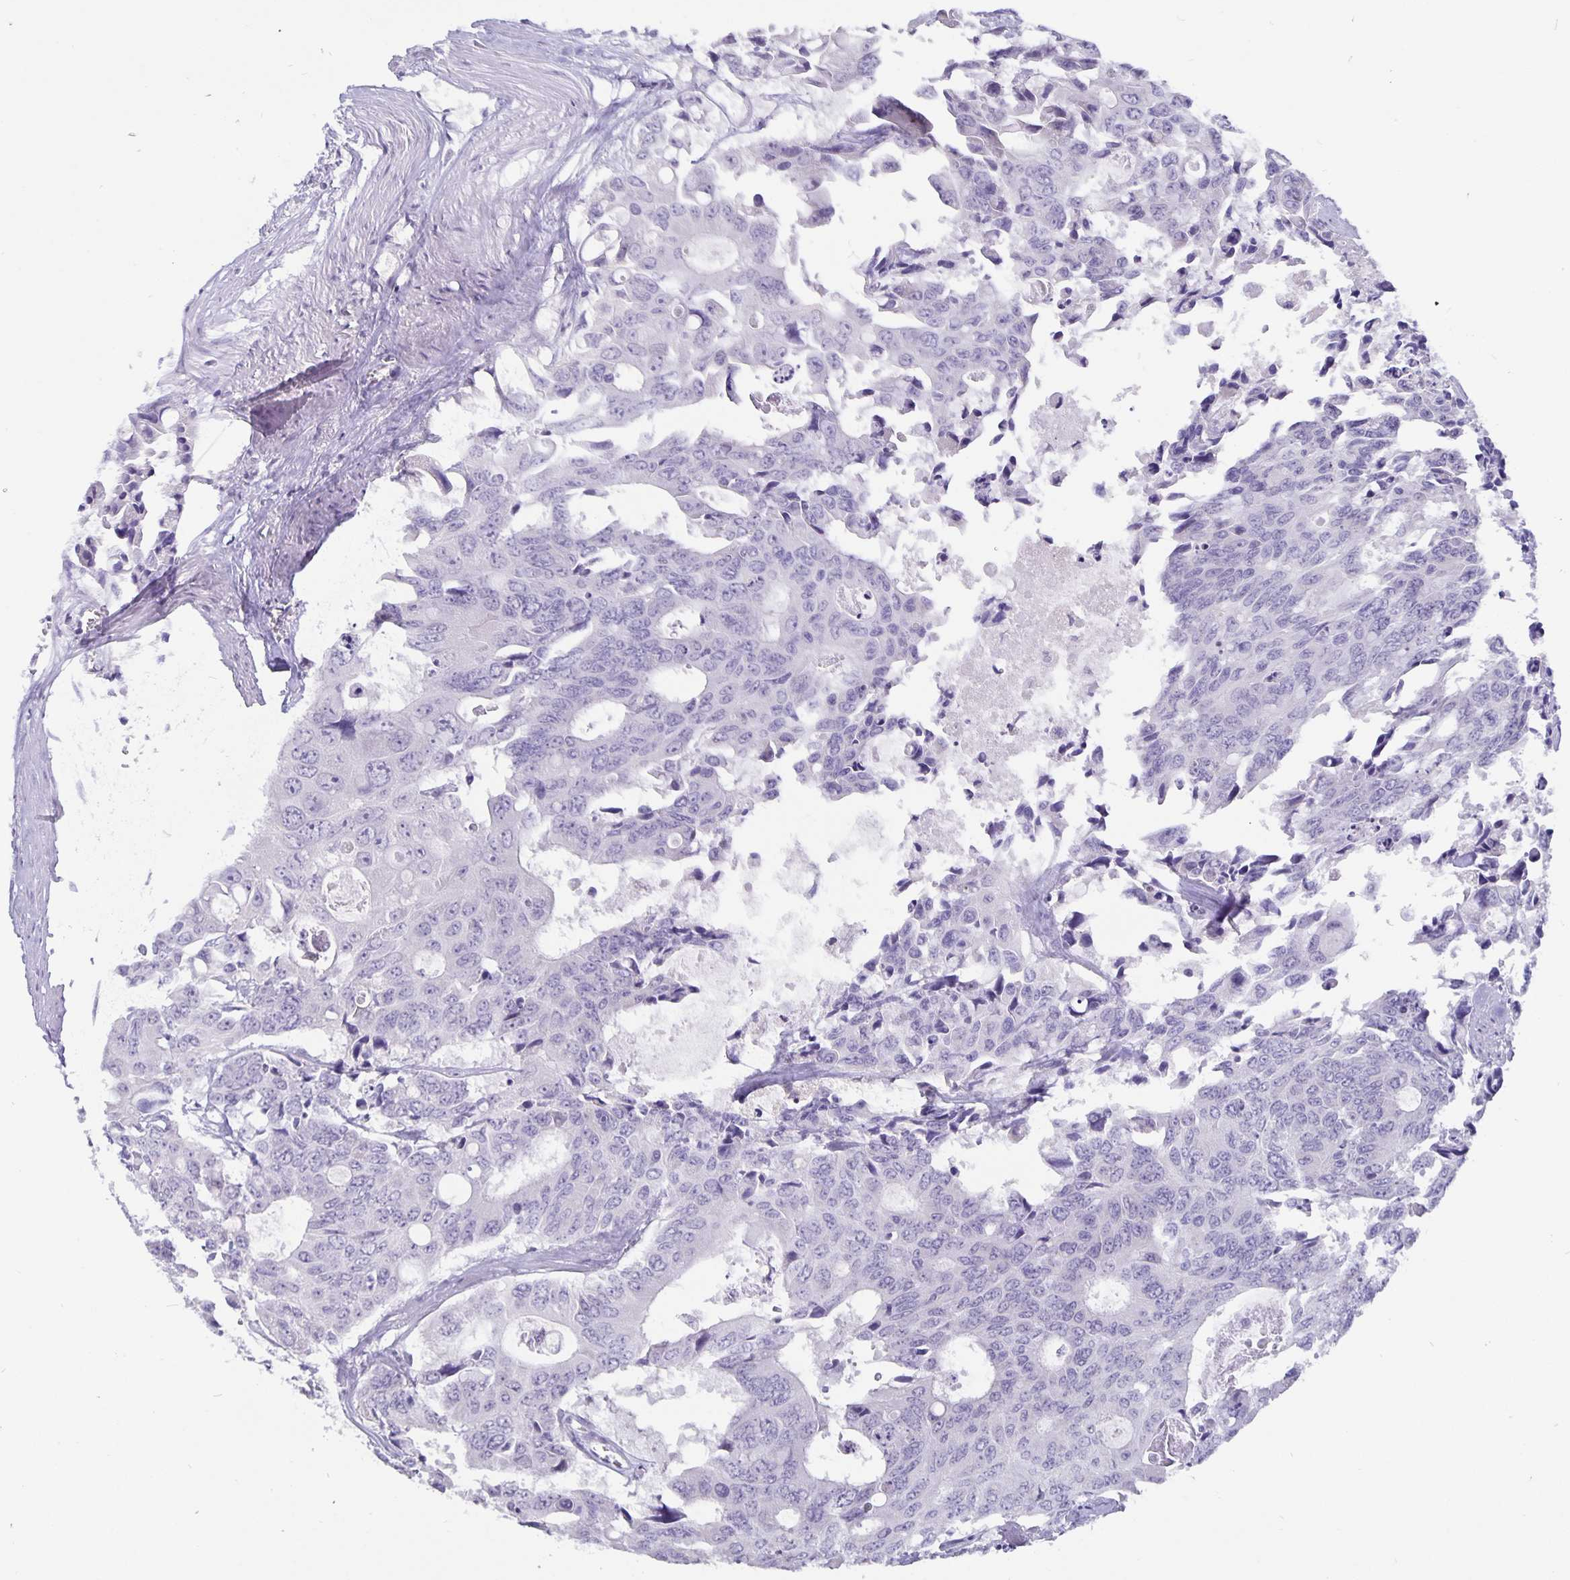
{"staining": {"intensity": "negative", "quantity": "none", "location": "none"}, "tissue": "colorectal cancer", "cell_type": "Tumor cells", "image_type": "cancer", "snomed": [{"axis": "morphology", "description": "Adenocarcinoma, NOS"}, {"axis": "topography", "description": "Rectum"}], "caption": "Protein analysis of adenocarcinoma (colorectal) exhibits no significant staining in tumor cells.", "gene": "OLIG2", "patient": {"sex": "male", "age": 76}}